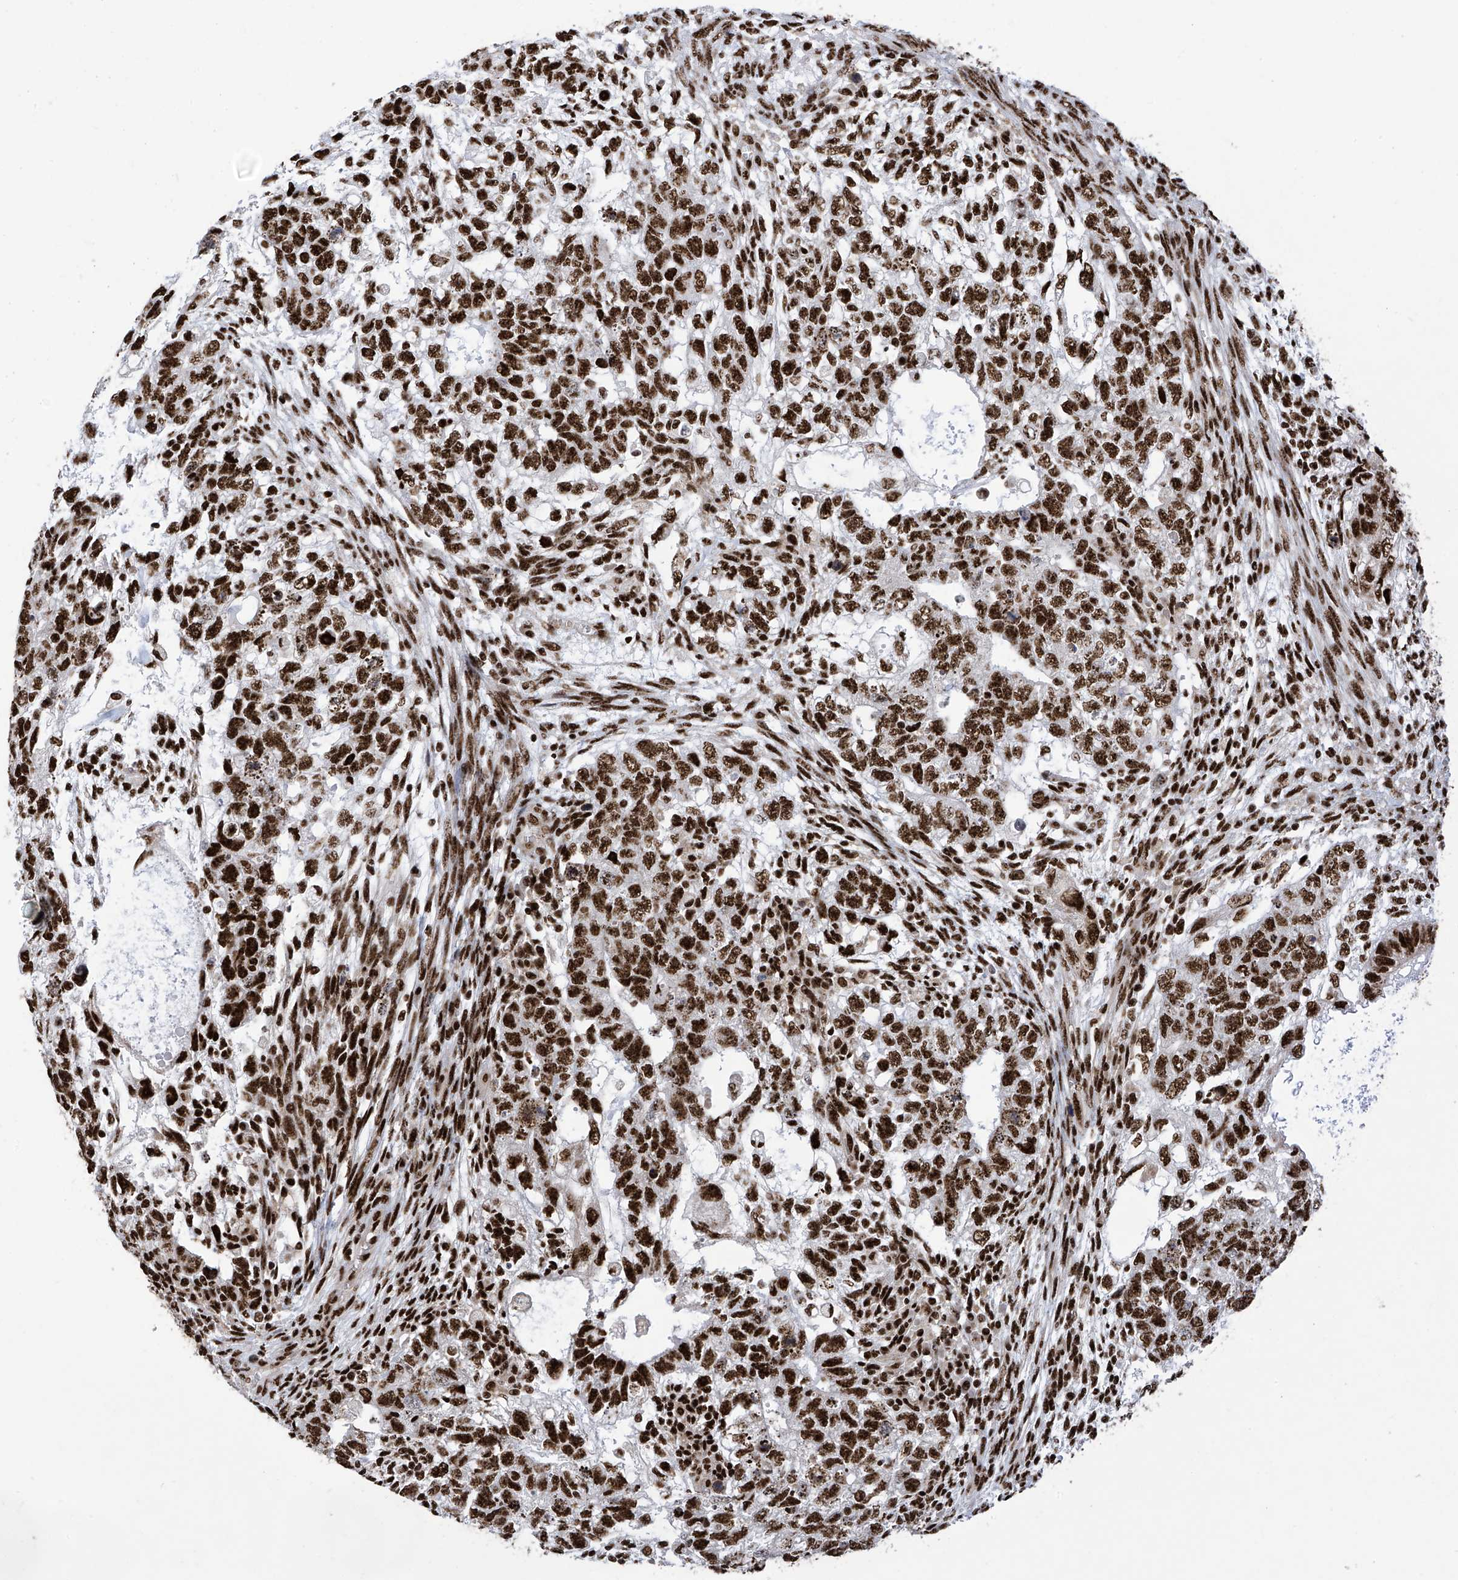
{"staining": {"intensity": "strong", "quantity": ">75%", "location": "nuclear"}, "tissue": "testis cancer", "cell_type": "Tumor cells", "image_type": "cancer", "snomed": [{"axis": "morphology", "description": "Carcinoma, Embryonal, NOS"}, {"axis": "topography", "description": "Testis"}], "caption": "A brown stain shows strong nuclear positivity of a protein in testis embryonal carcinoma tumor cells.", "gene": "APLF", "patient": {"sex": "male", "age": 37}}